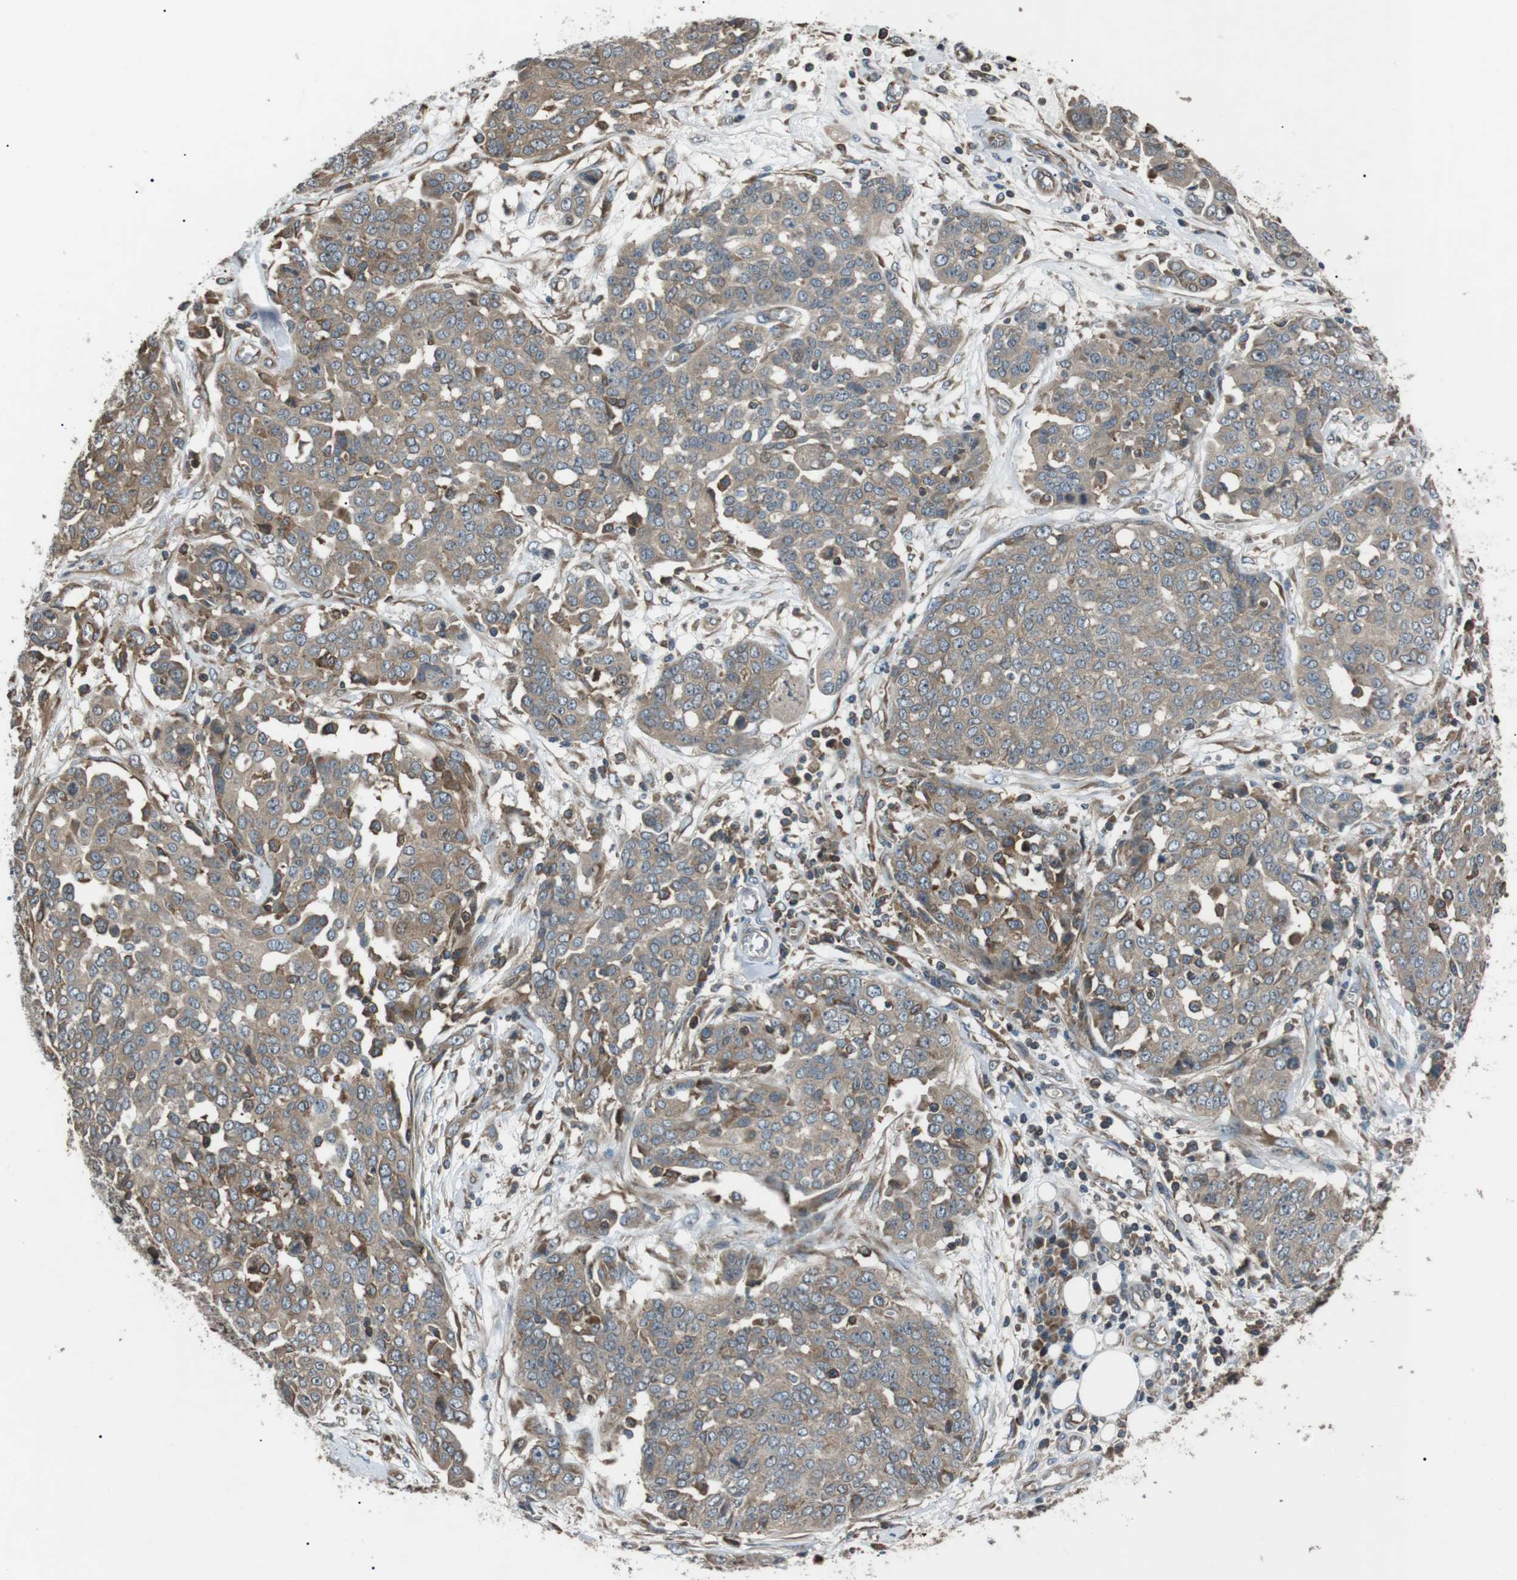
{"staining": {"intensity": "weak", "quantity": ">75%", "location": "cytoplasmic/membranous"}, "tissue": "ovarian cancer", "cell_type": "Tumor cells", "image_type": "cancer", "snomed": [{"axis": "morphology", "description": "Cystadenocarcinoma, serous, NOS"}, {"axis": "topography", "description": "Soft tissue"}, {"axis": "topography", "description": "Ovary"}], "caption": "A brown stain labels weak cytoplasmic/membranous positivity of a protein in human serous cystadenocarcinoma (ovarian) tumor cells.", "gene": "GPR161", "patient": {"sex": "female", "age": 57}}